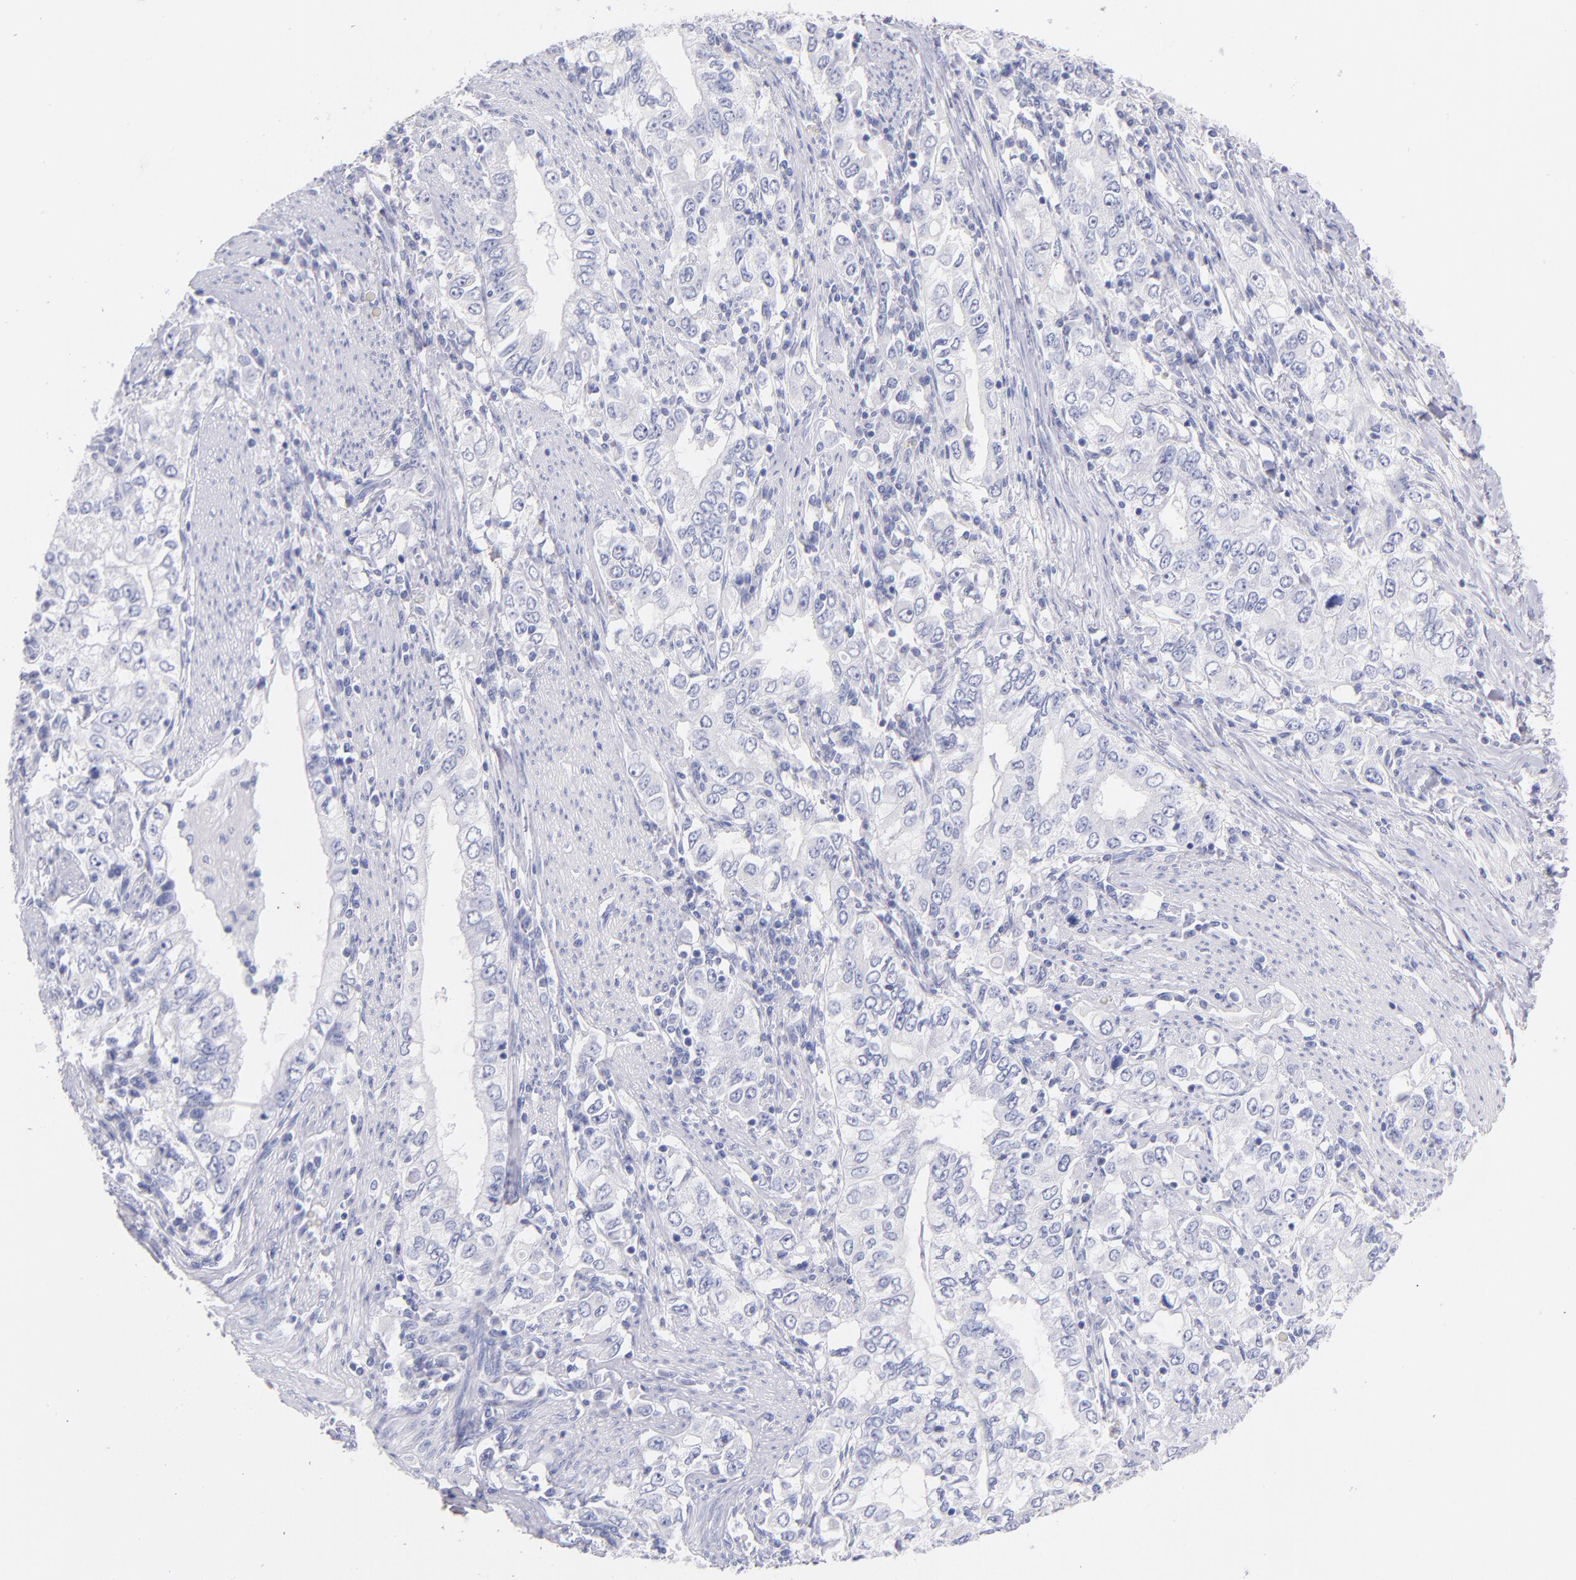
{"staining": {"intensity": "negative", "quantity": "none", "location": "none"}, "tissue": "stomach cancer", "cell_type": "Tumor cells", "image_type": "cancer", "snomed": [{"axis": "morphology", "description": "Adenocarcinoma, NOS"}, {"axis": "topography", "description": "Stomach, lower"}], "caption": "This micrograph is of stomach cancer (adenocarcinoma) stained with IHC to label a protein in brown with the nuclei are counter-stained blue. There is no staining in tumor cells. Nuclei are stained in blue.", "gene": "SCGN", "patient": {"sex": "female", "age": 72}}